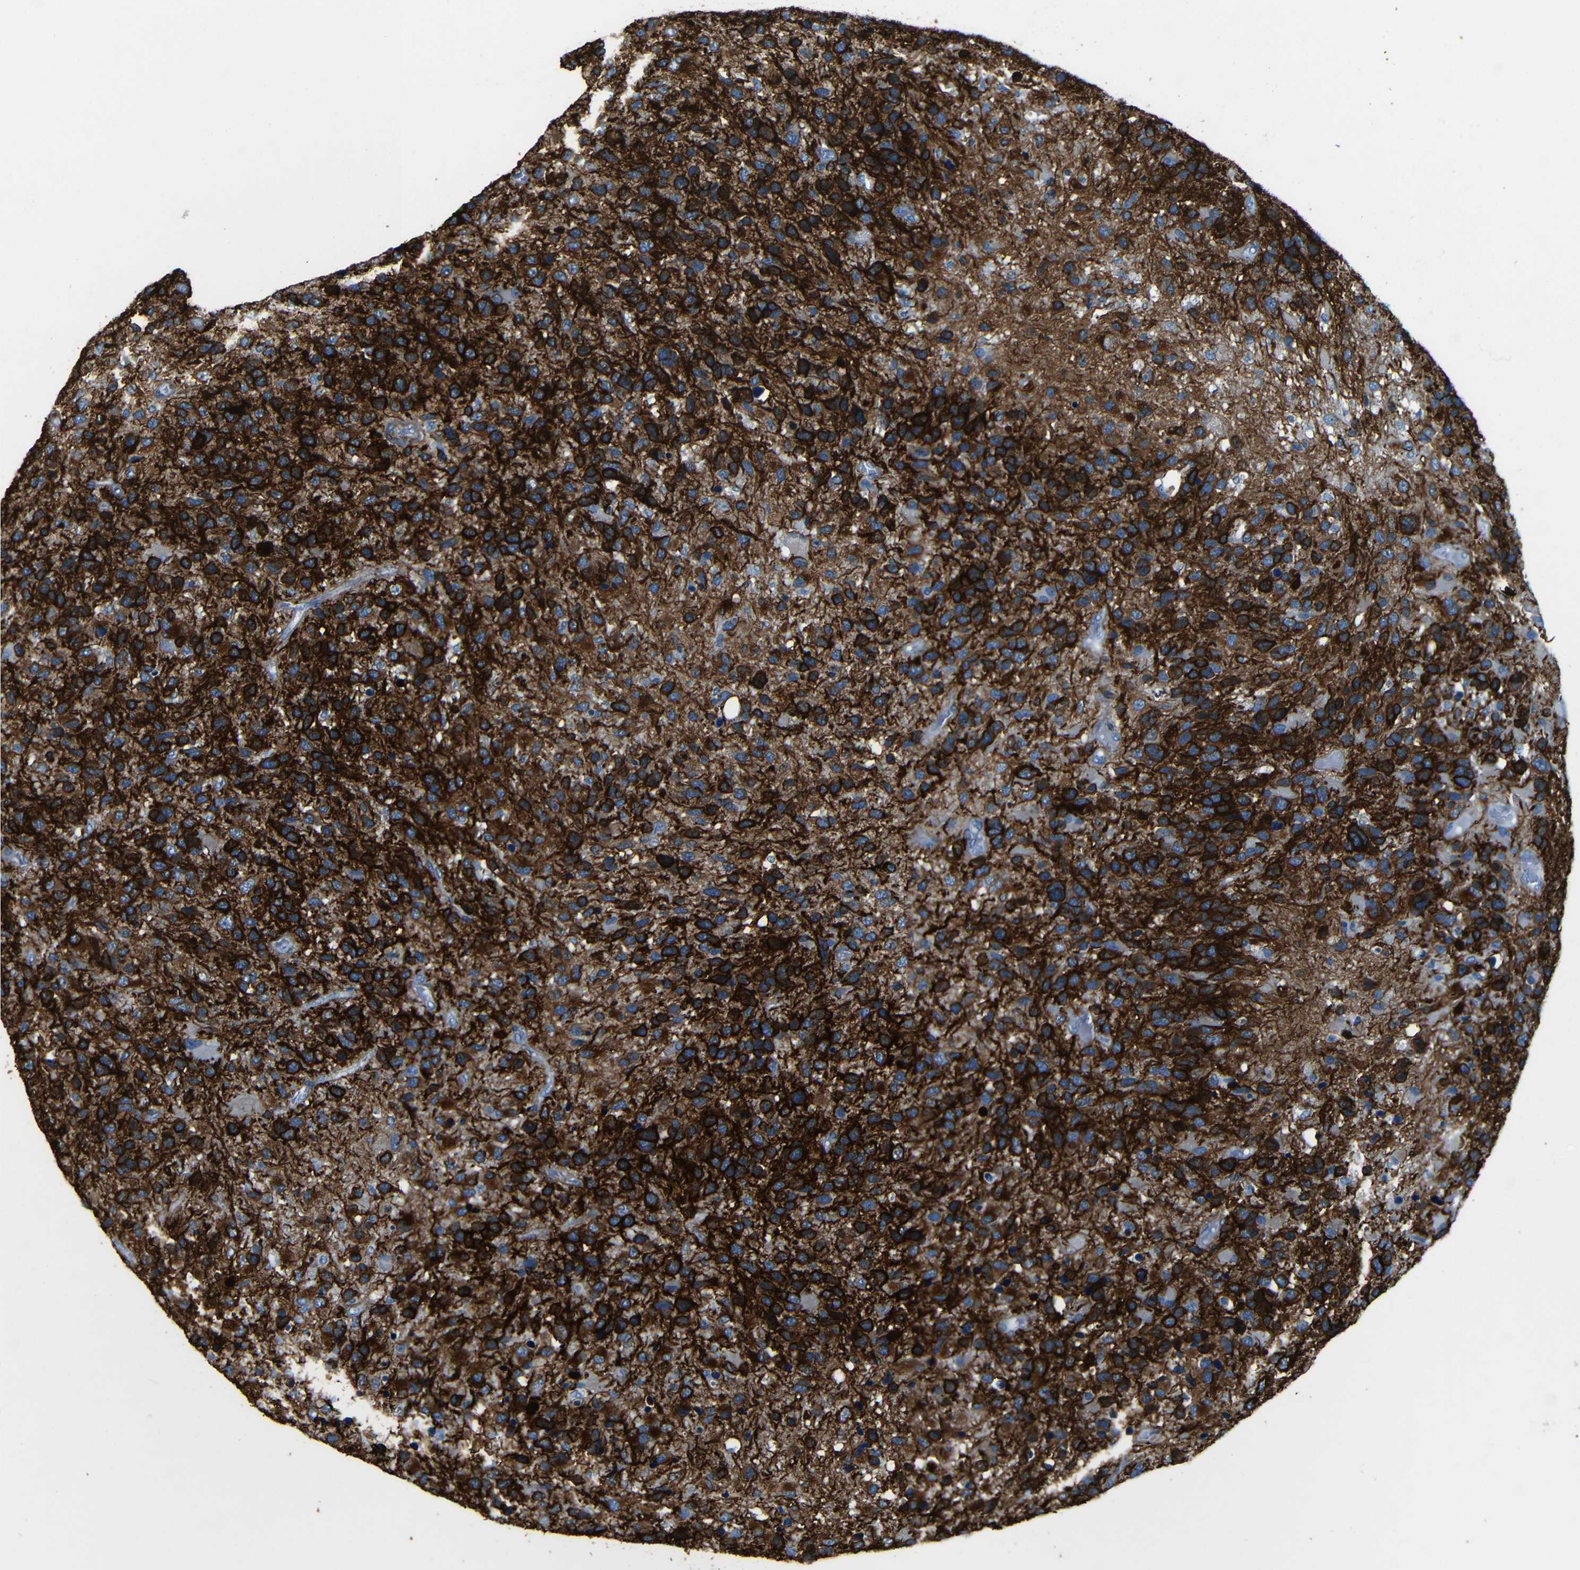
{"staining": {"intensity": "strong", "quantity": ">75%", "location": "cytoplasmic/membranous"}, "tissue": "glioma", "cell_type": "Tumor cells", "image_type": "cancer", "snomed": [{"axis": "morphology", "description": "Glioma, malignant, High grade"}, {"axis": "topography", "description": "Brain"}], "caption": "This image shows IHC staining of human malignant high-grade glioma, with high strong cytoplasmic/membranous positivity in about >75% of tumor cells.", "gene": "MAP2", "patient": {"sex": "female", "age": 58}}